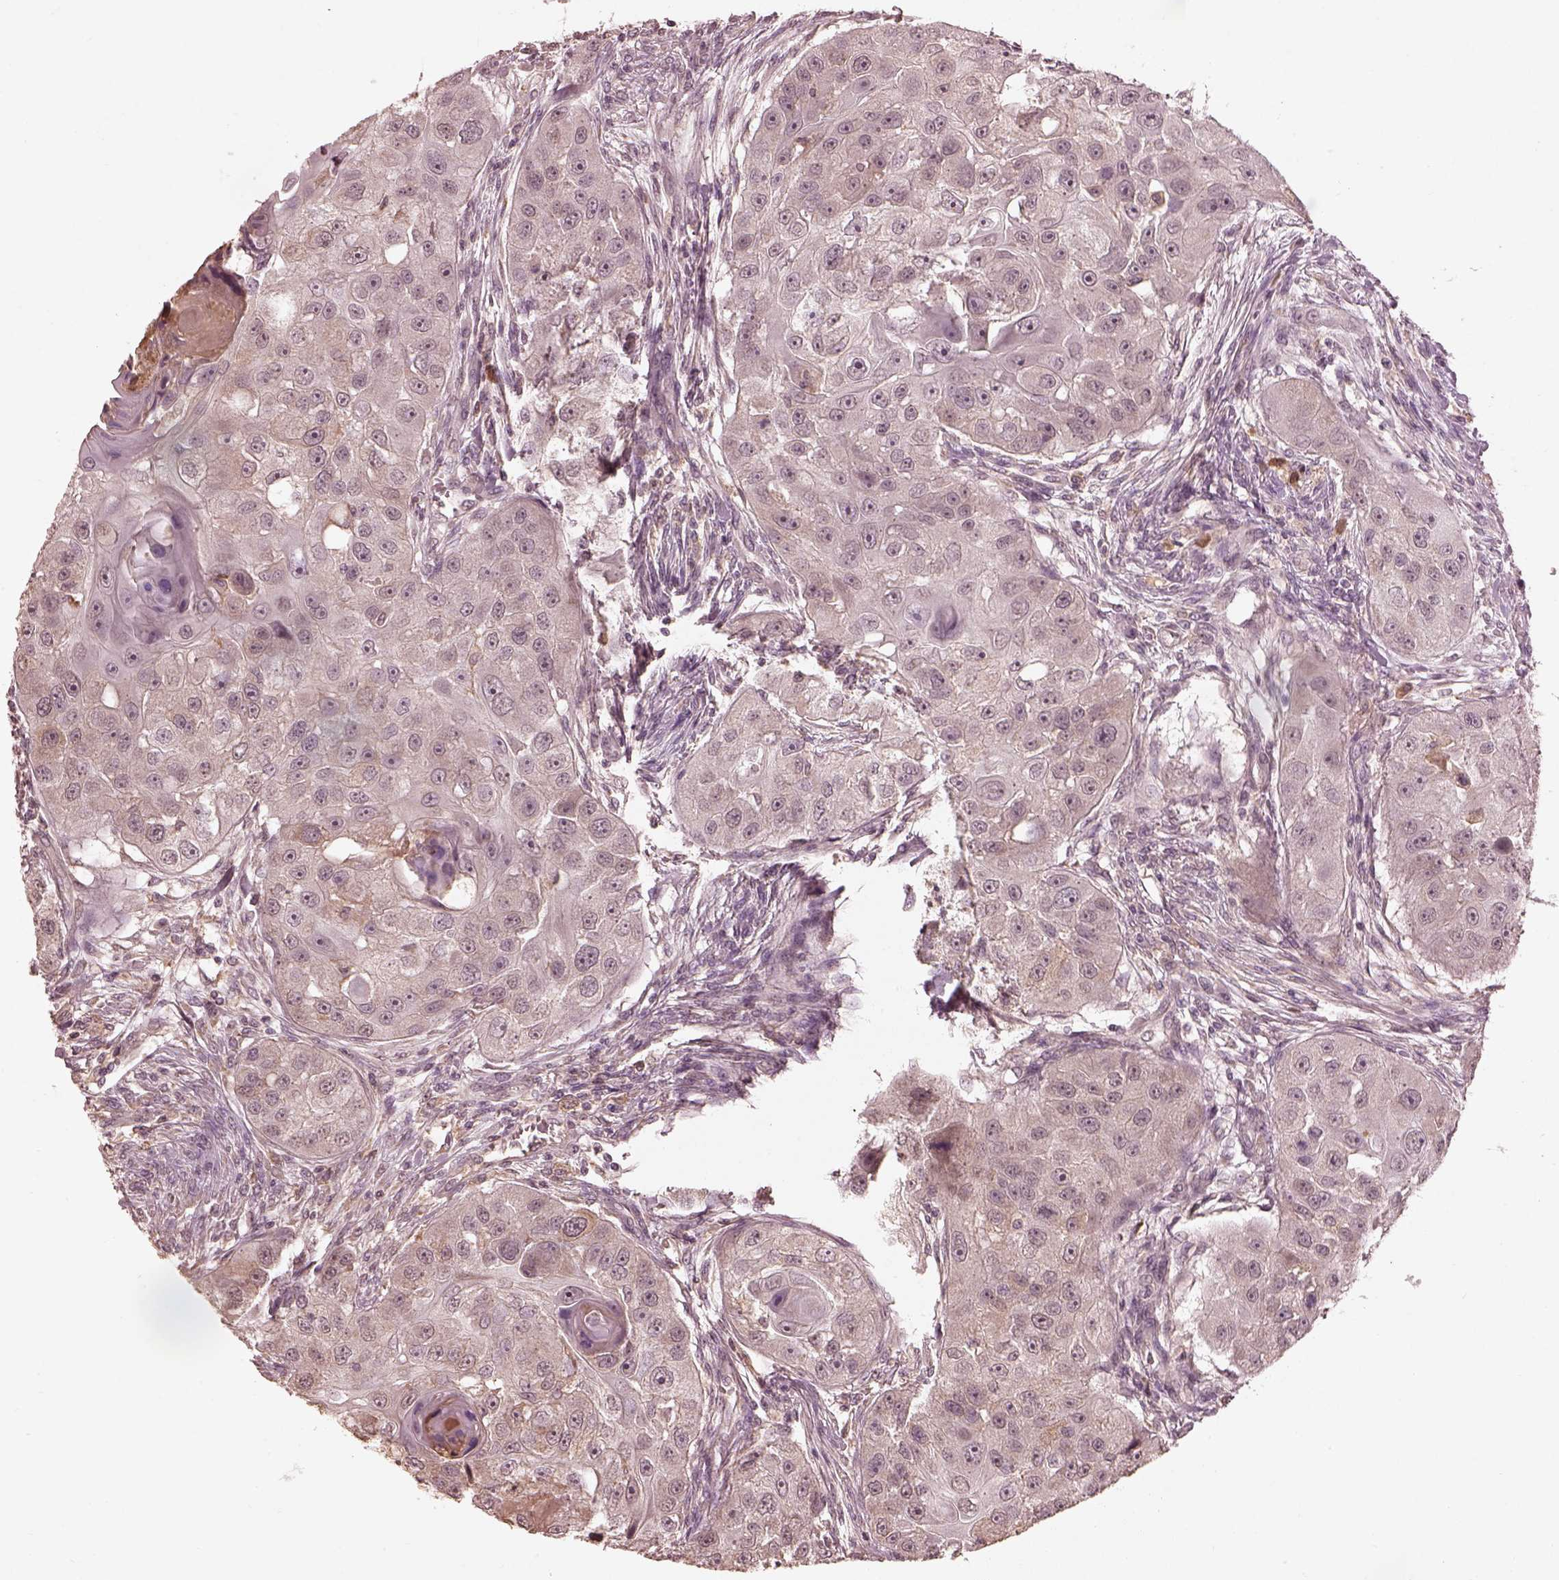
{"staining": {"intensity": "negative", "quantity": "none", "location": "none"}, "tissue": "head and neck cancer", "cell_type": "Tumor cells", "image_type": "cancer", "snomed": [{"axis": "morphology", "description": "Squamous cell carcinoma, NOS"}, {"axis": "topography", "description": "Head-Neck"}], "caption": "A high-resolution histopathology image shows IHC staining of head and neck cancer (squamous cell carcinoma), which reveals no significant expression in tumor cells.", "gene": "CALR3", "patient": {"sex": "male", "age": 51}}